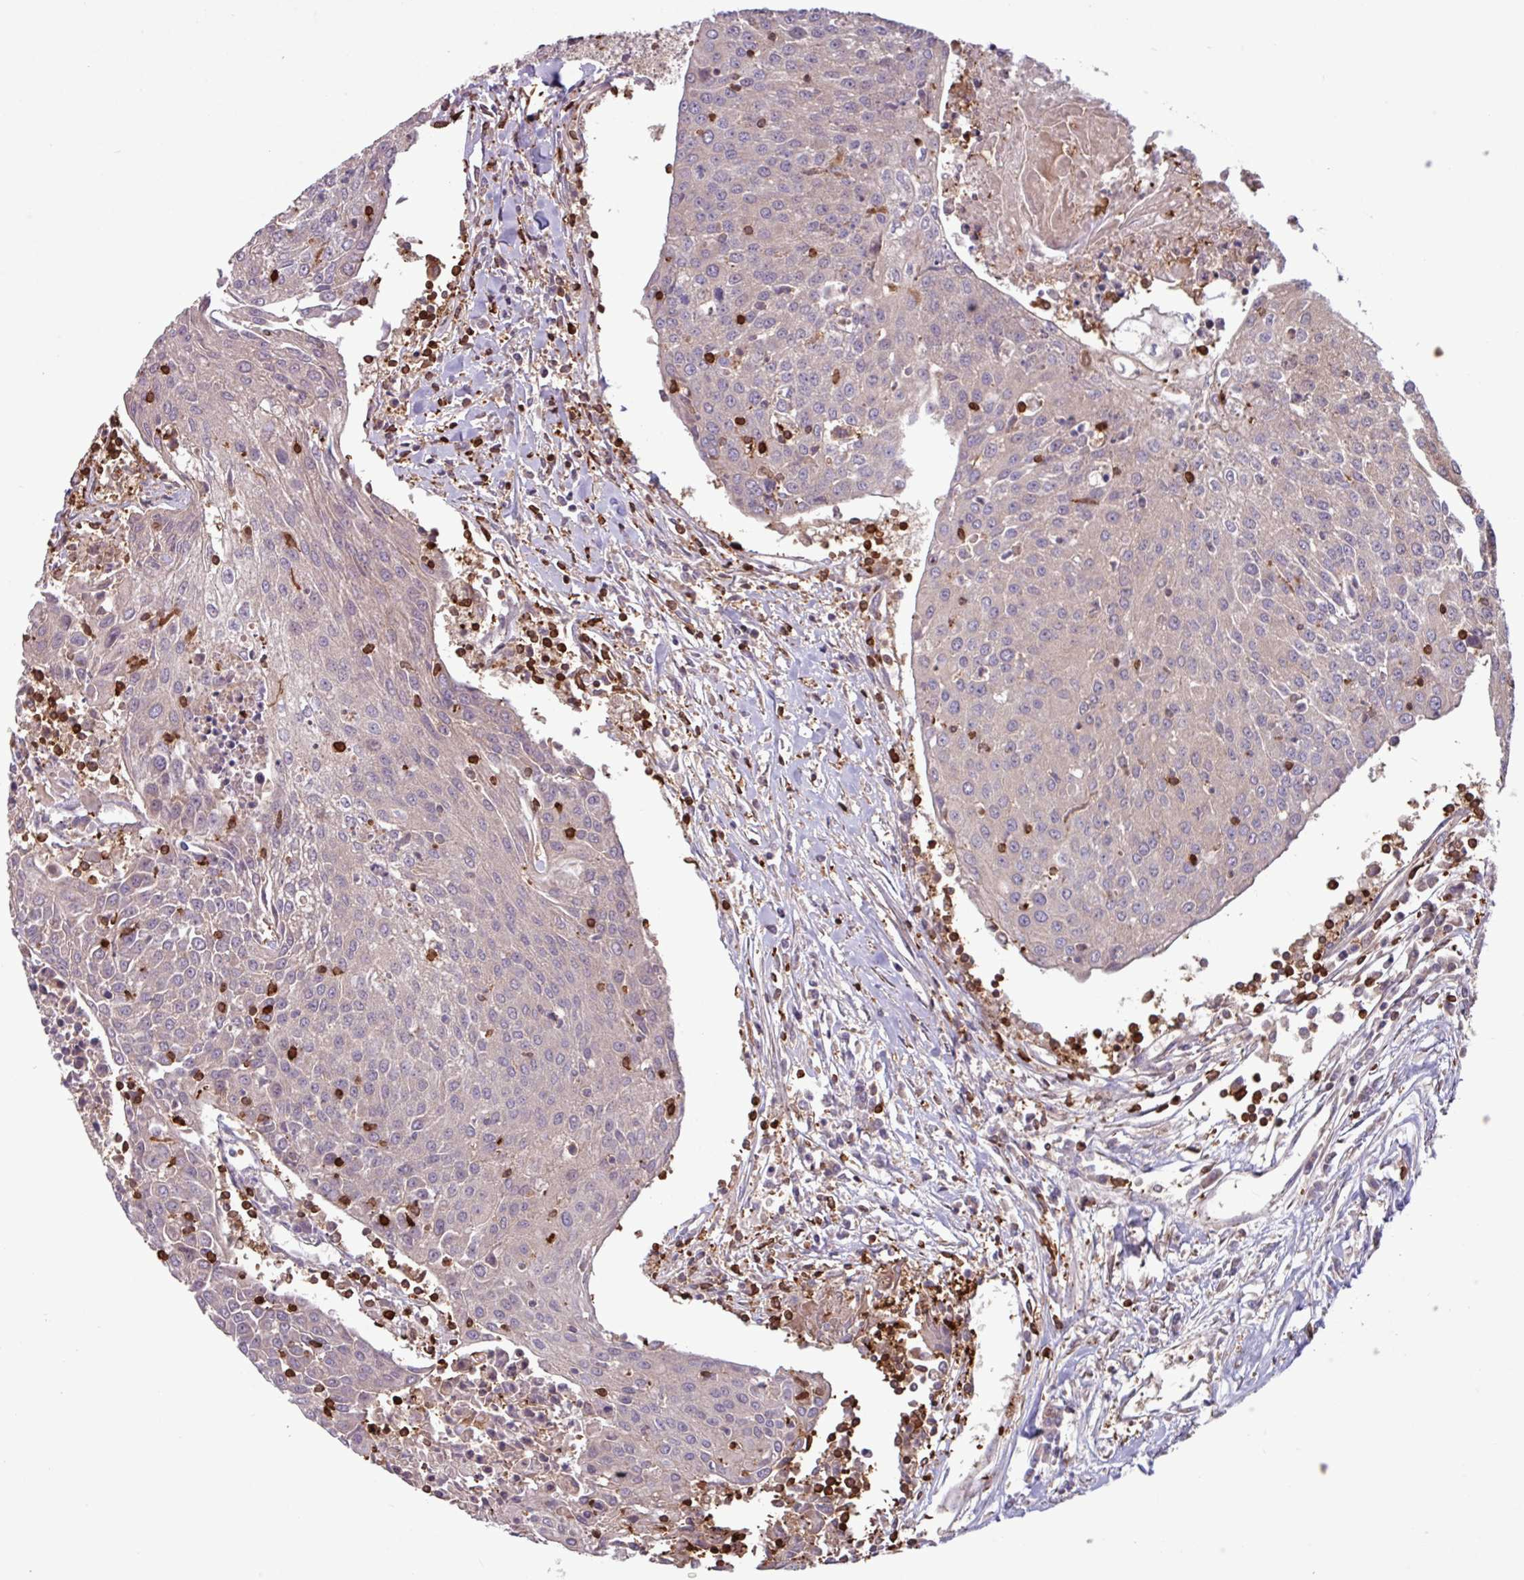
{"staining": {"intensity": "weak", "quantity": "25%-75%", "location": "cytoplasmic/membranous"}, "tissue": "urothelial cancer", "cell_type": "Tumor cells", "image_type": "cancer", "snomed": [{"axis": "morphology", "description": "Urothelial carcinoma, High grade"}, {"axis": "topography", "description": "Urinary bladder"}], "caption": "A low amount of weak cytoplasmic/membranous expression is present in about 25%-75% of tumor cells in urothelial cancer tissue.", "gene": "SEC61G", "patient": {"sex": "female", "age": 85}}